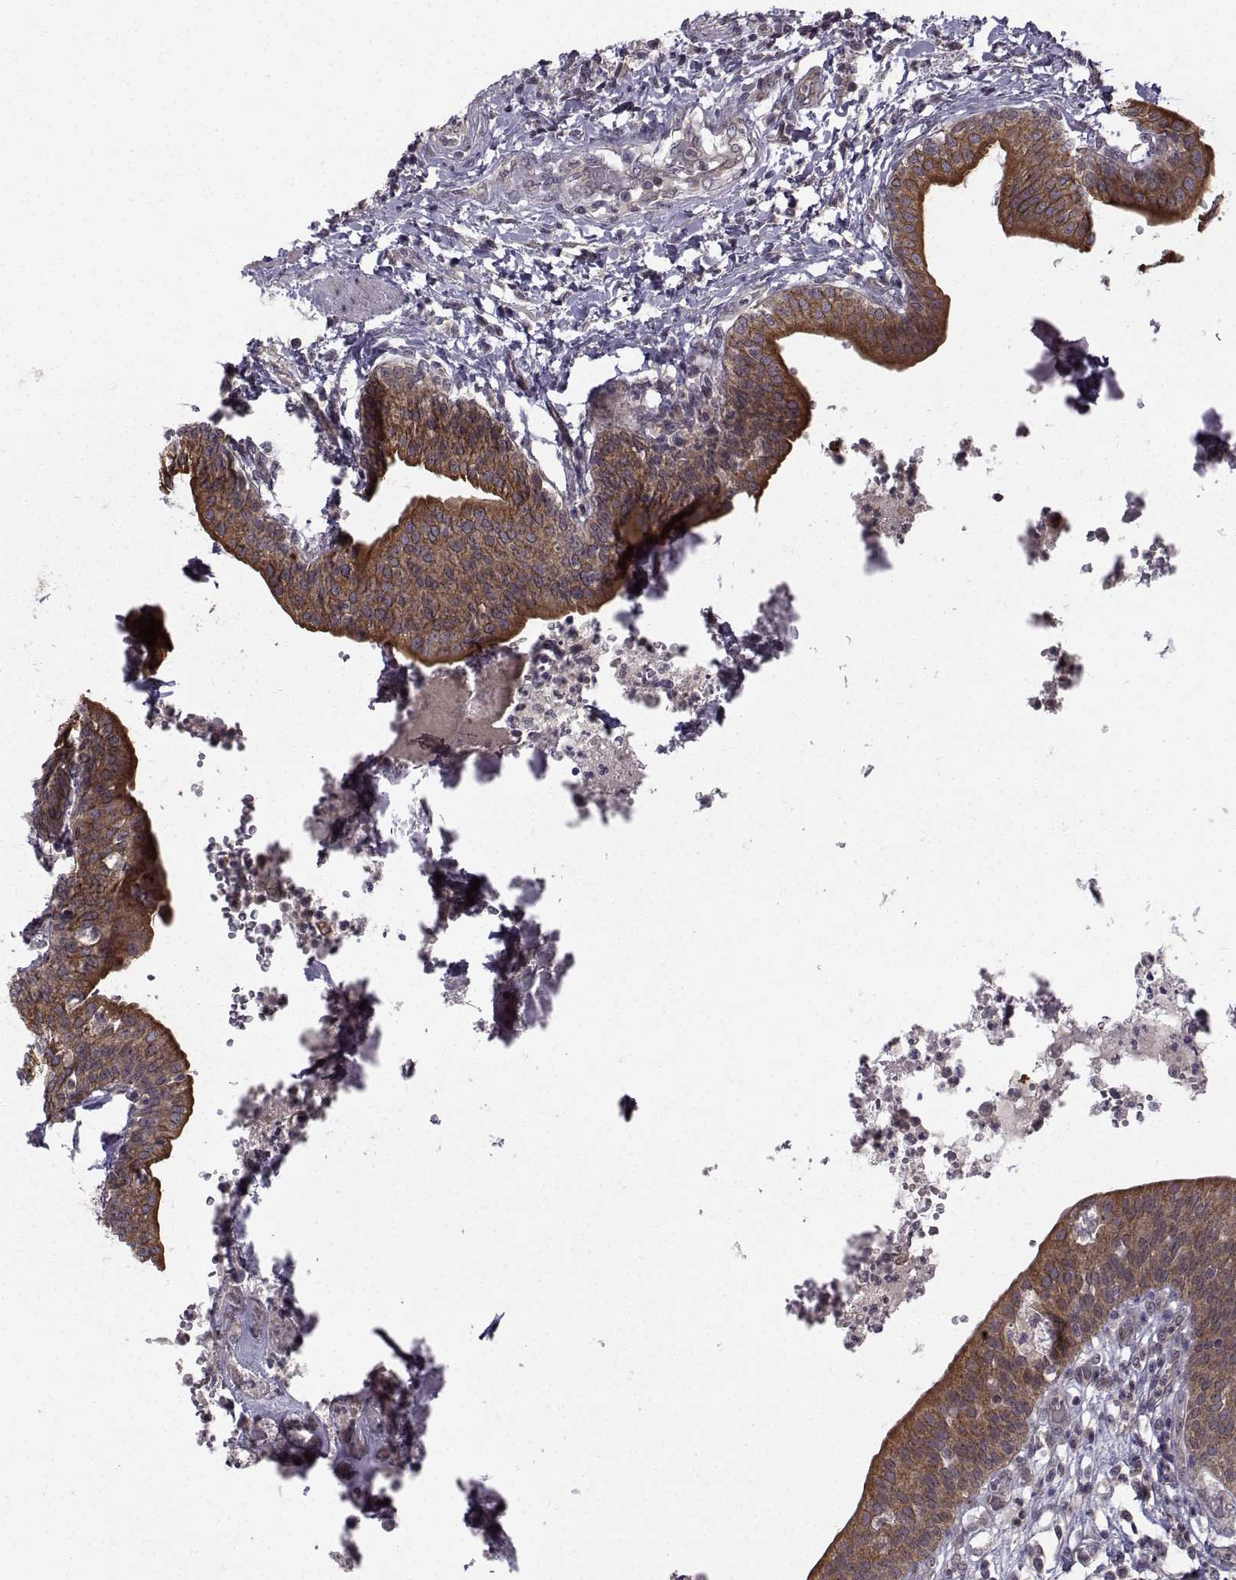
{"staining": {"intensity": "strong", "quantity": ">75%", "location": "cytoplasmic/membranous"}, "tissue": "urinary bladder", "cell_type": "Urothelial cells", "image_type": "normal", "snomed": [{"axis": "morphology", "description": "Normal tissue, NOS"}, {"axis": "topography", "description": "Urinary bladder"}], "caption": "Strong cytoplasmic/membranous expression is appreciated in approximately >75% of urothelial cells in unremarkable urinary bladder.", "gene": "APC", "patient": {"sex": "male", "age": 66}}